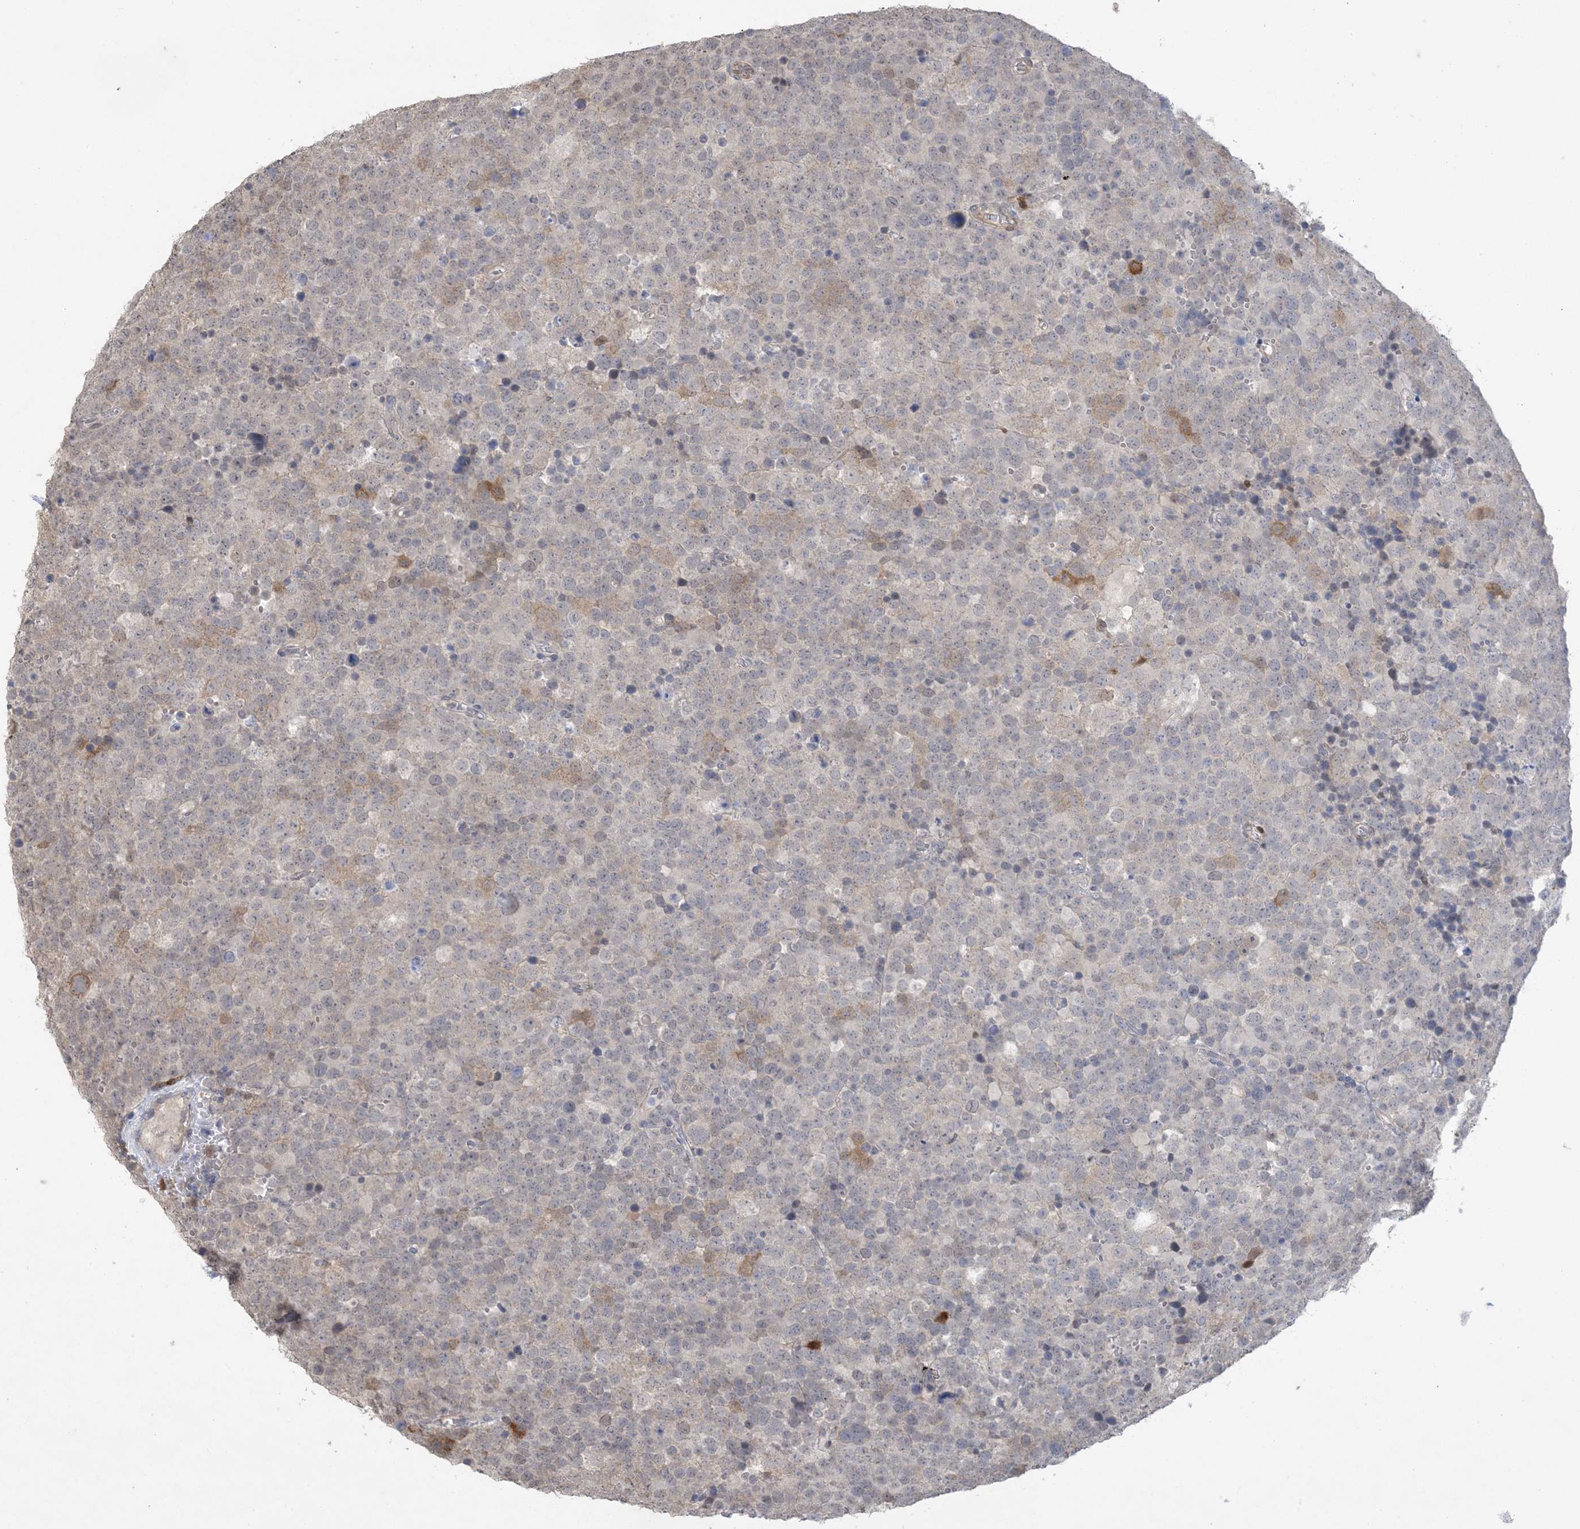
{"staining": {"intensity": "moderate", "quantity": "<25%", "location": "cytoplasmic/membranous"}, "tissue": "testis cancer", "cell_type": "Tumor cells", "image_type": "cancer", "snomed": [{"axis": "morphology", "description": "Seminoma, NOS"}, {"axis": "topography", "description": "Testis"}], "caption": "Protein staining exhibits moderate cytoplasmic/membranous positivity in about <25% of tumor cells in testis cancer. (DAB IHC with brightfield microscopy, high magnification).", "gene": "HMGCS1", "patient": {"sex": "male", "age": 71}}